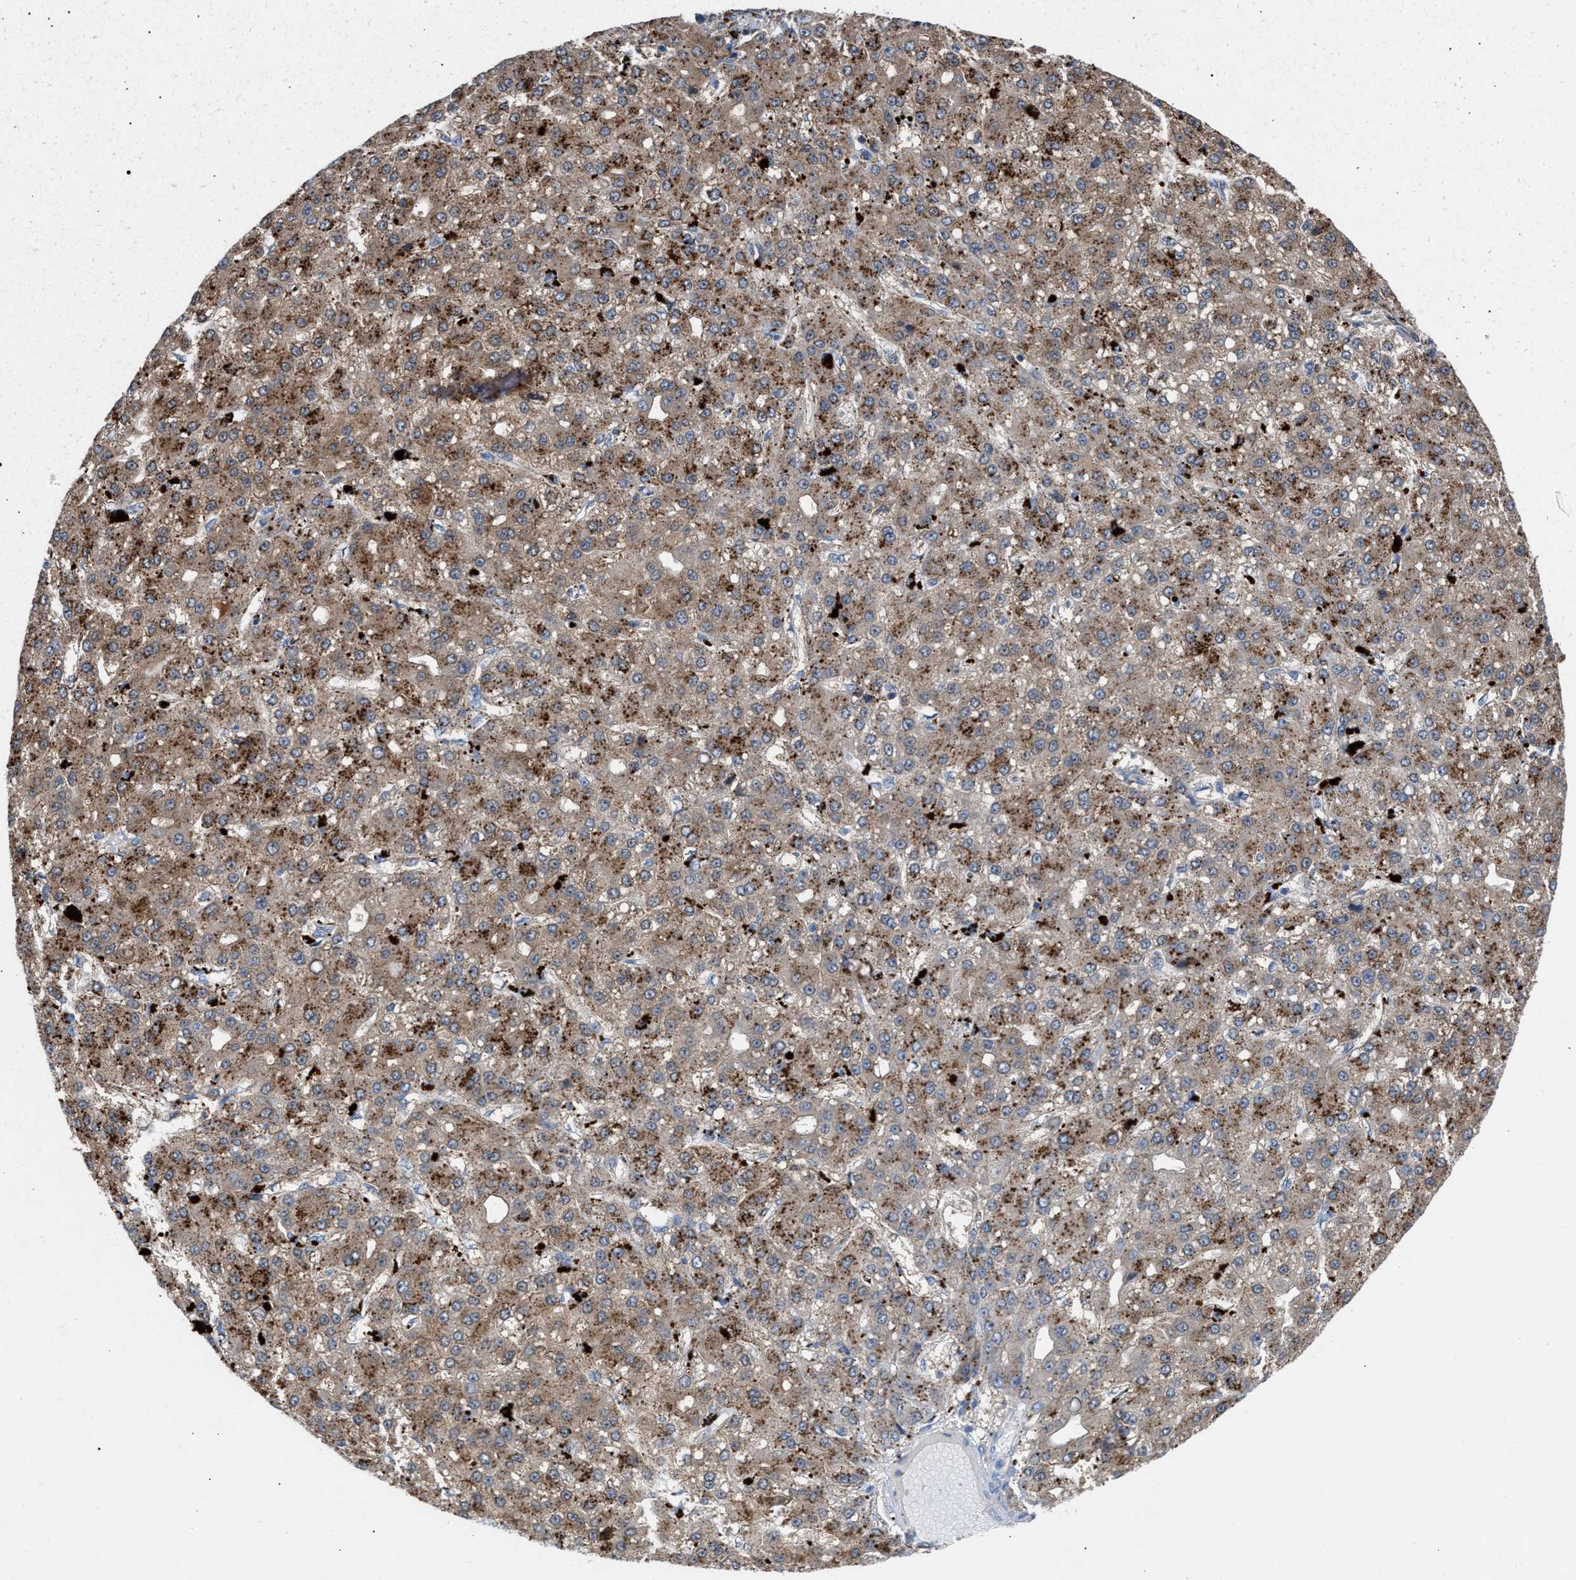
{"staining": {"intensity": "moderate", "quantity": ">75%", "location": "cytoplasmic/membranous"}, "tissue": "liver cancer", "cell_type": "Tumor cells", "image_type": "cancer", "snomed": [{"axis": "morphology", "description": "Carcinoma, Hepatocellular, NOS"}, {"axis": "topography", "description": "Liver"}], "caption": "Liver cancer (hepatocellular carcinoma) stained for a protein demonstrates moderate cytoplasmic/membranous positivity in tumor cells.", "gene": "MBTD1", "patient": {"sex": "male", "age": 67}}